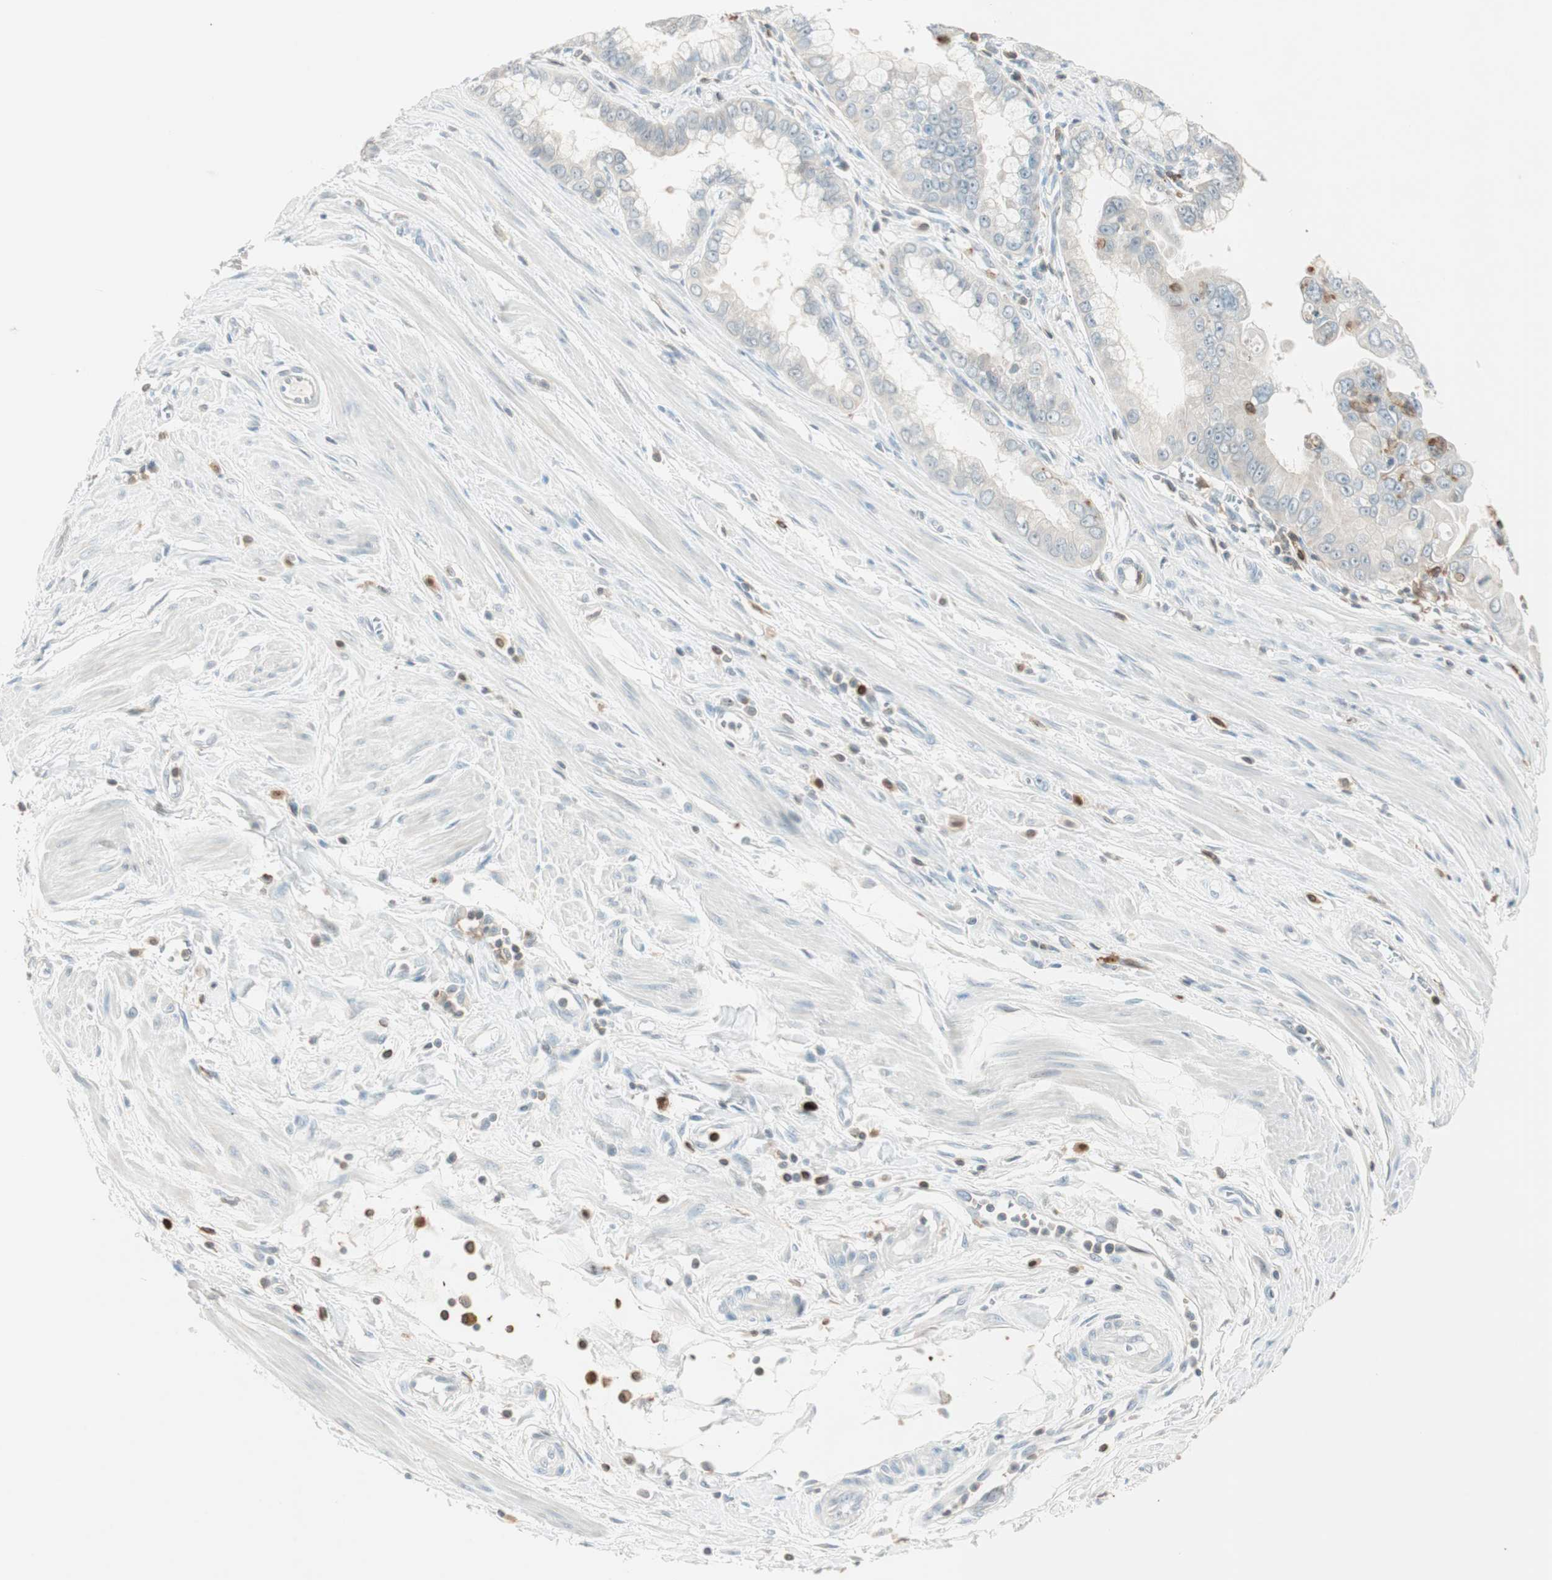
{"staining": {"intensity": "moderate", "quantity": "25%-75%", "location": "cytoplasmic/membranous"}, "tissue": "pancreatic cancer", "cell_type": "Tumor cells", "image_type": "cancer", "snomed": [{"axis": "morphology", "description": "Normal tissue, NOS"}, {"axis": "topography", "description": "Lymph node"}], "caption": "A micrograph showing moderate cytoplasmic/membranous expression in about 25%-75% of tumor cells in pancreatic cancer, as visualized by brown immunohistochemical staining.", "gene": "HPGD", "patient": {"sex": "male", "age": 50}}